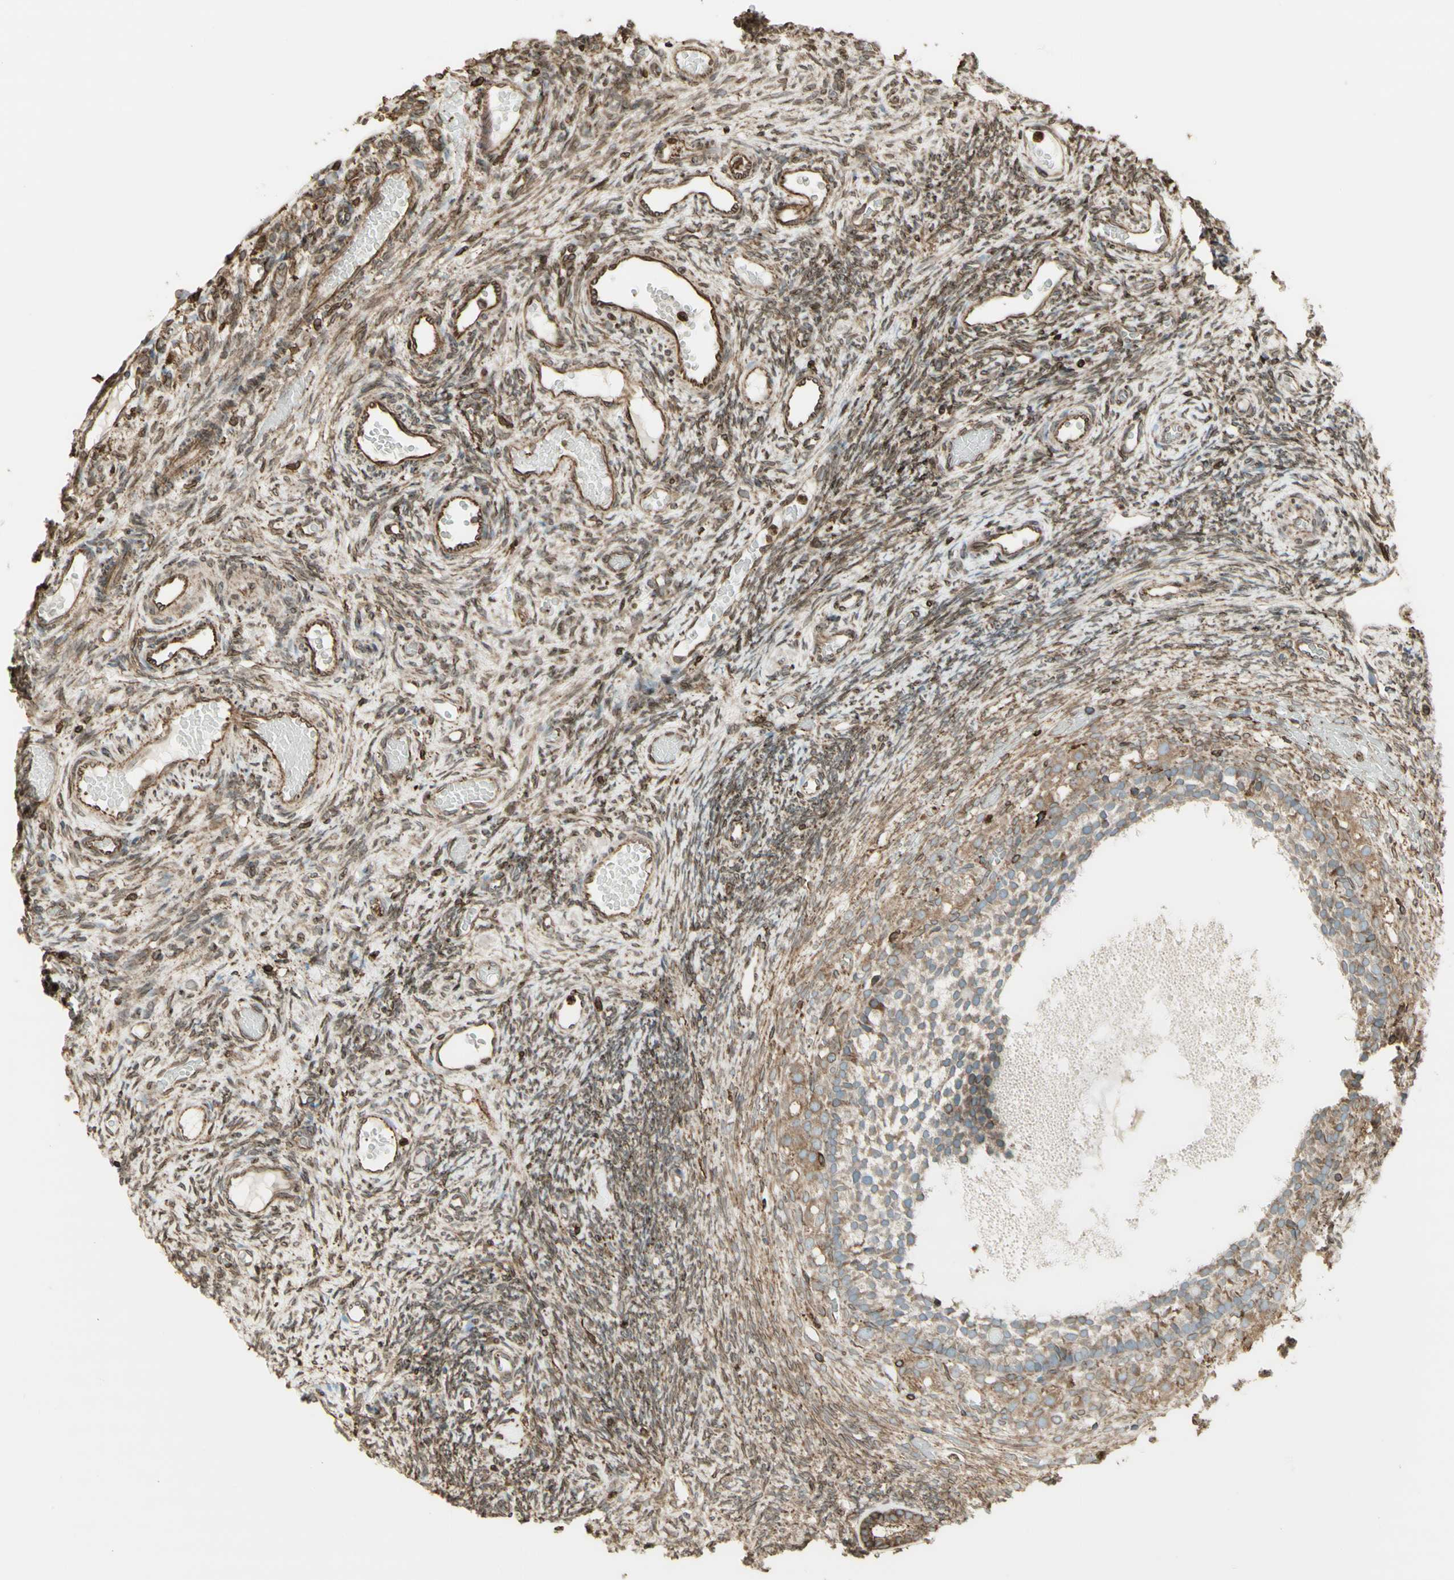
{"staining": {"intensity": "moderate", "quantity": ">75%", "location": "cytoplasmic/membranous"}, "tissue": "ovary", "cell_type": "Ovarian stroma cells", "image_type": "normal", "snomed": [{"axis": "morphology", "description": "Normal tissue, NOS"}, {"axis": "topography", "description": "Ovary"}], "caption": "Immunohistochemistry histopathology image of normal ovary: ovary stained using IHC reveals medium levels of moderate protein expression localized specifically in the cytoplasmic/membranous of ovarian stroma cells, appearing as a cytoplasmic/membranous brown color.", "gene": "CANX", "patient": {"sex": "female", "age": 35}}